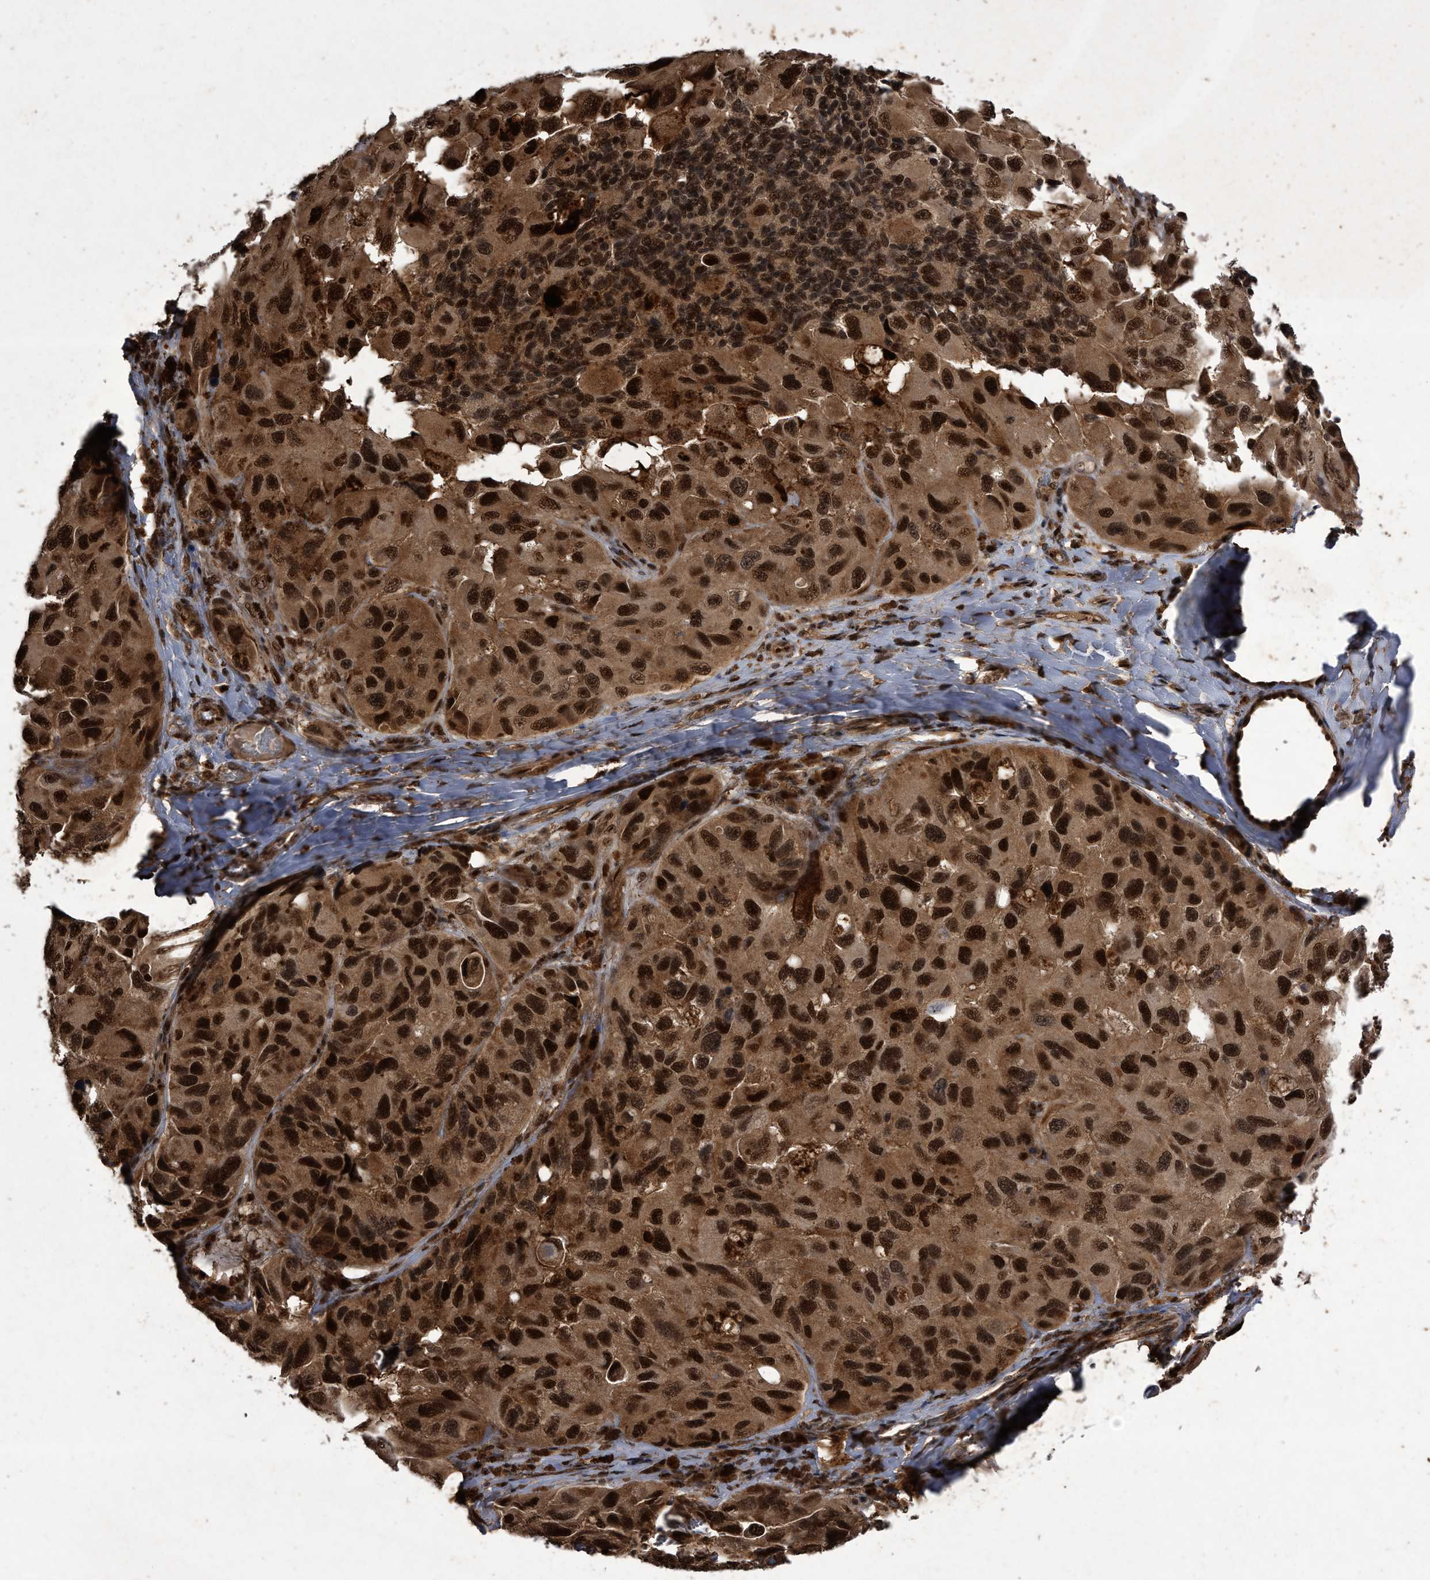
{"staining": {"intensity": "strong", "quantity": ">75%", "location": "cytoplasmic/membranous,nuclear"}, "tissue": "melanoma", "cell_type": "Tumor cells", "image_type": "cancer", "snomed": [{"axis": "morphology", "description": "Malignant melanoma, NOS"}, {"axis": "topography", "description": "Skin"}], "caption": "Tumor cells display high levels of strong cytoplasmic/membranous and nuclear positivity in approximately >75% of cells in human melanoma.", "gene": "RAD23B", "patient": {"sex": "female", "age": 73}}